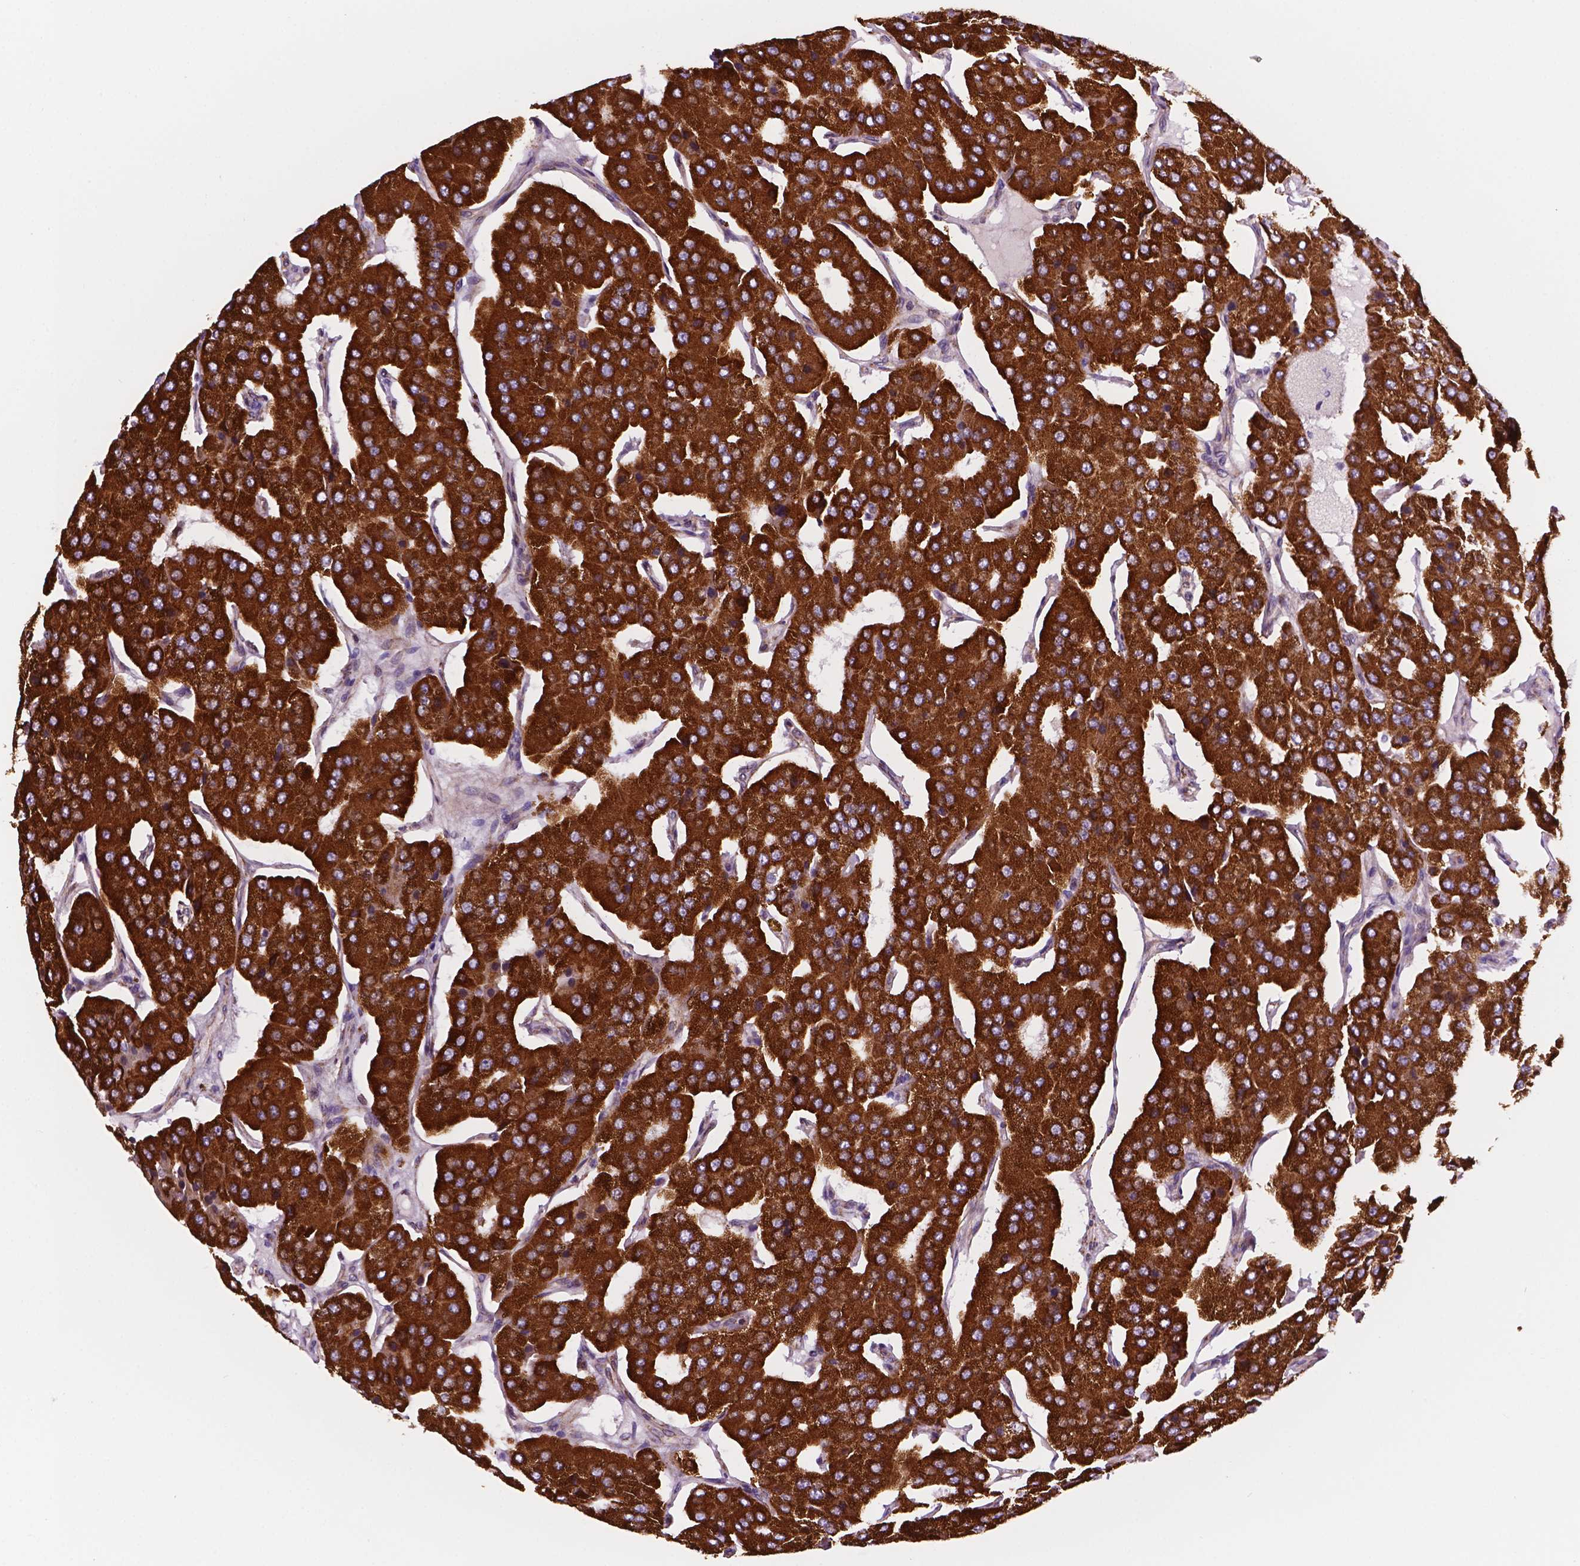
{"staining": {"intensity": "strong", "quantity": ">75%", "location": "cytoplasmic/membranous"}, "tissue": "parathyroid gland", "cell_type": "Glandular cells", "image_type": "normal", "snomed": [{"axis": "morphology", "description": "Normal tissue, NOS"}, {"axis": "morphology", "description": "Adenoma, NOS"}, {"axis": "topography", "description": "Parathyroid gland"}], "caption": "Normal parathyroid gland displays strong cytoplasmic/membranous staining in about >75% of glandular cells.", "gene": "GEMIN4", "patient": {"sex": "female", "age": 86}}